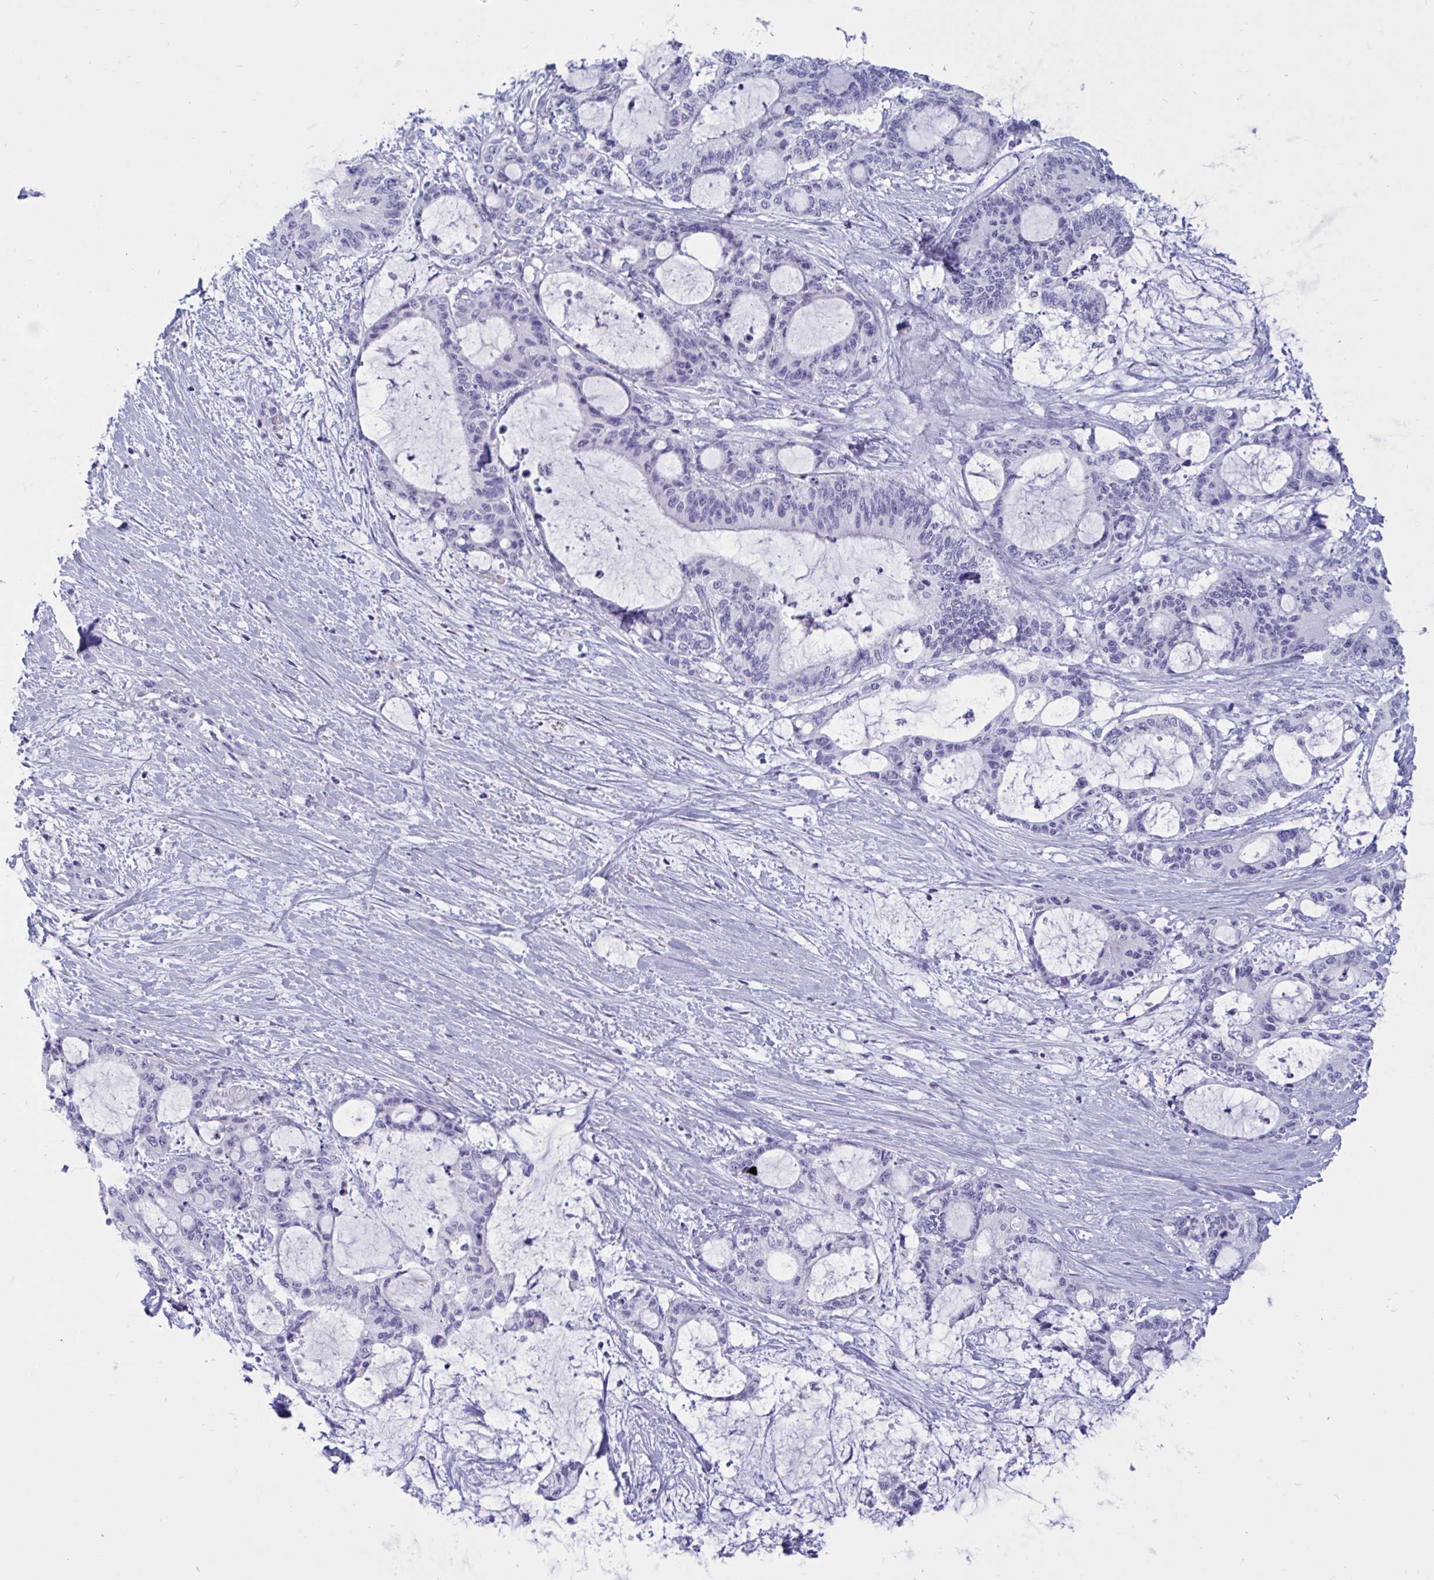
{"staining": {"intensity": "negative", "quantity": "none", "location": "none"}, "tissue": "liver cancer", "cell_type": "Tumor cells", "image_type": "cancer", "snomed": [{"axis": "morphology", "description": "Normal tissue, NOS"}, {"axis": "morphology", "description": "Cholangiocarcinoma"}, {"axis": "topography", "description": "Liver"}, {"axis": "topography", "description": "Peripheral nerve tissue"}], "caption": "Histopathology image shows no protein positivity in tumor cells of liver cholangiocarcinoma tissue.", "gene": "OXLD1", "patient": {"sex": "female", "age": 73}}